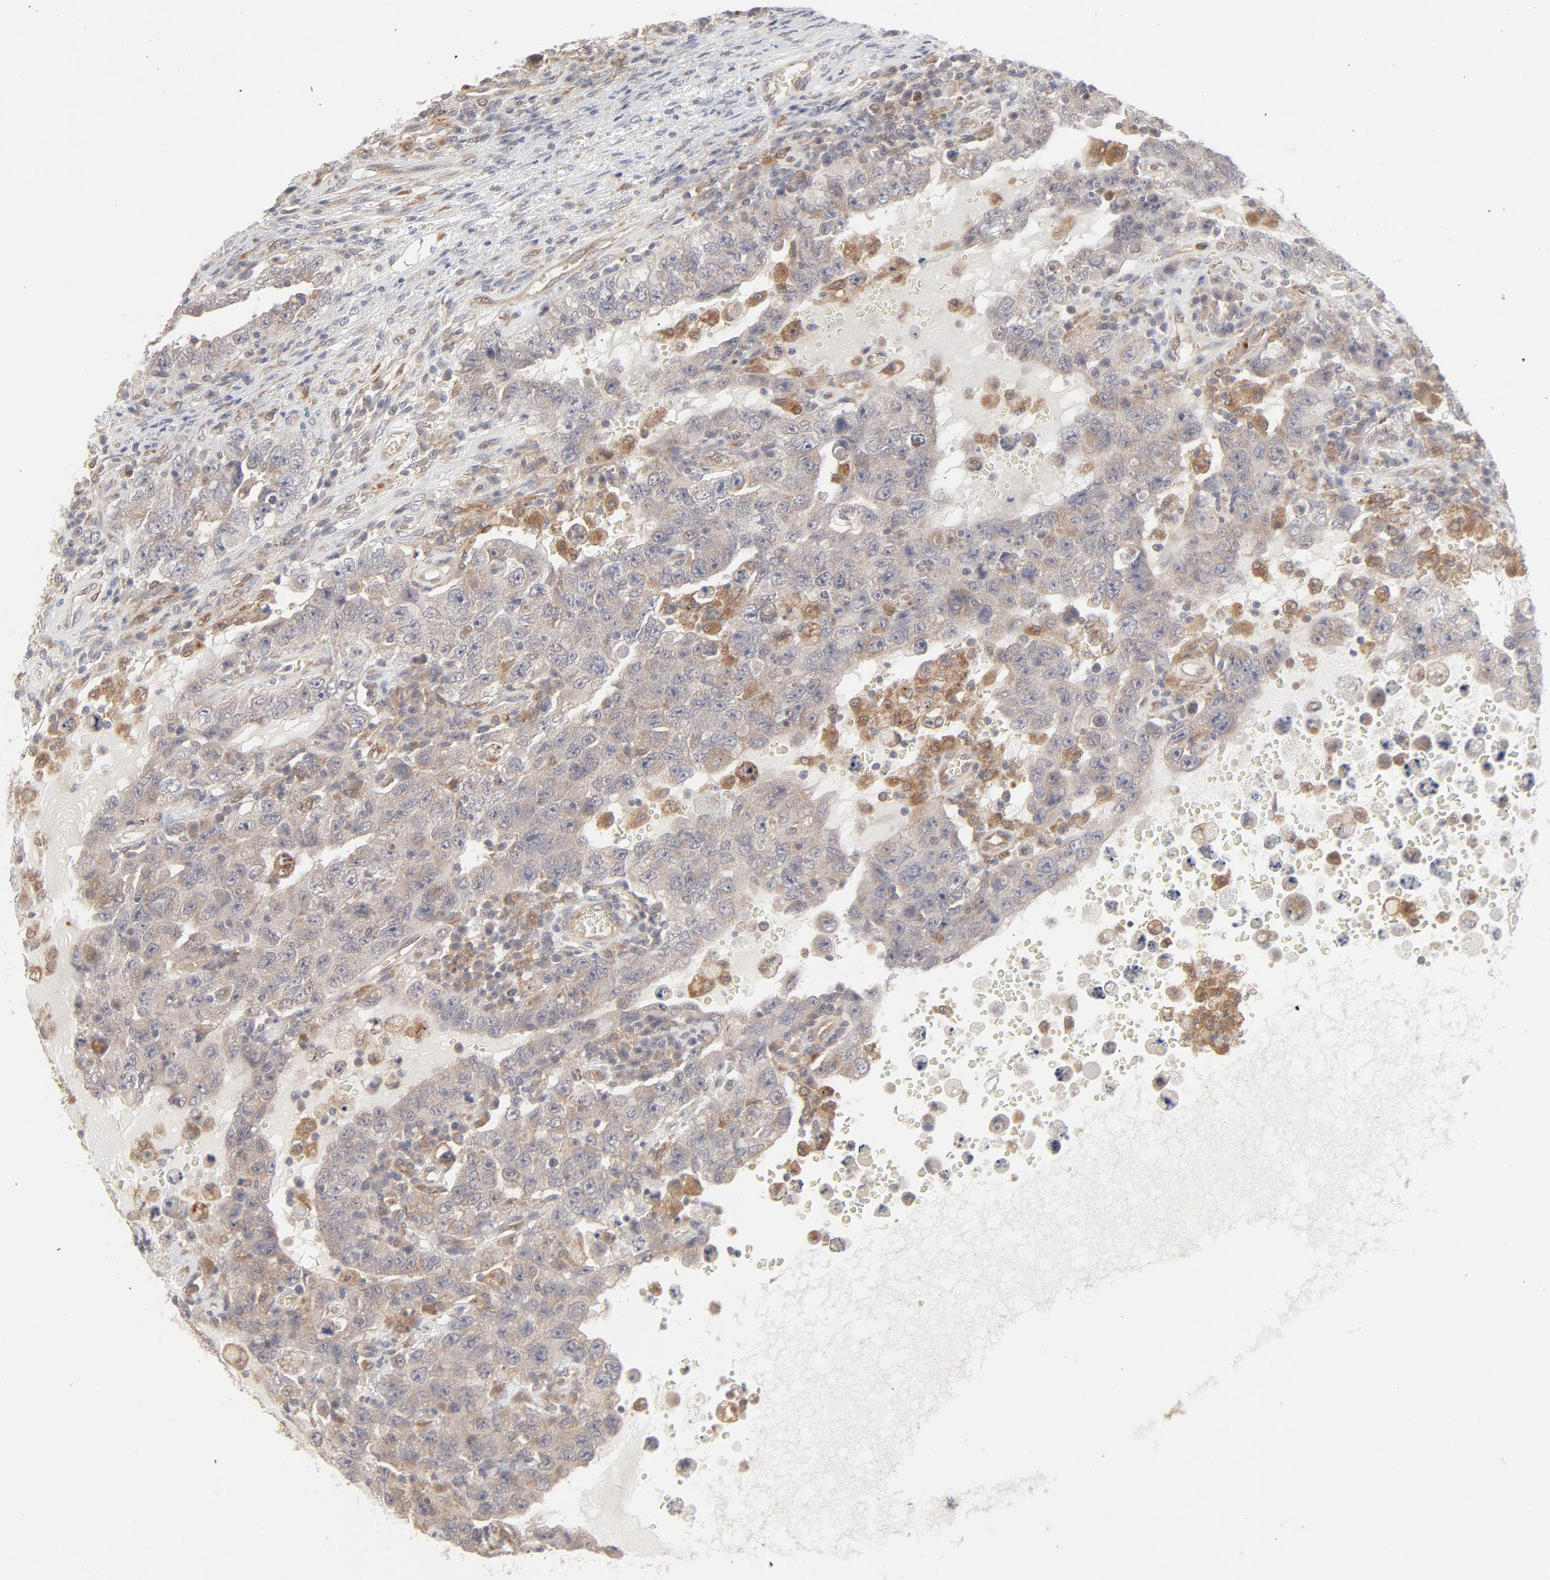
{"staining": {"intensity": "moderate", "quantity": ">75%", "location": "cytoplasmic/membranous"}, "tissue": "testis cancer", "cell_type": "Tumor cells", "image_type": "cancer", "snomed": [{"axis": "morphology", "description": "Carcinoma, Embryonal, NOS"}, {"axis": "topography", "description": "Testis"}], "caption": "A high-resolution histopathology image shows immunohistochemistry (IHC) staining of testis embryonal carcinoma, which shows moderate cytoplasmic/membranous staining in about >75% of tumor cells.", "gene": "RAB5C", "patient": {"sex": "male", "age": 26}}